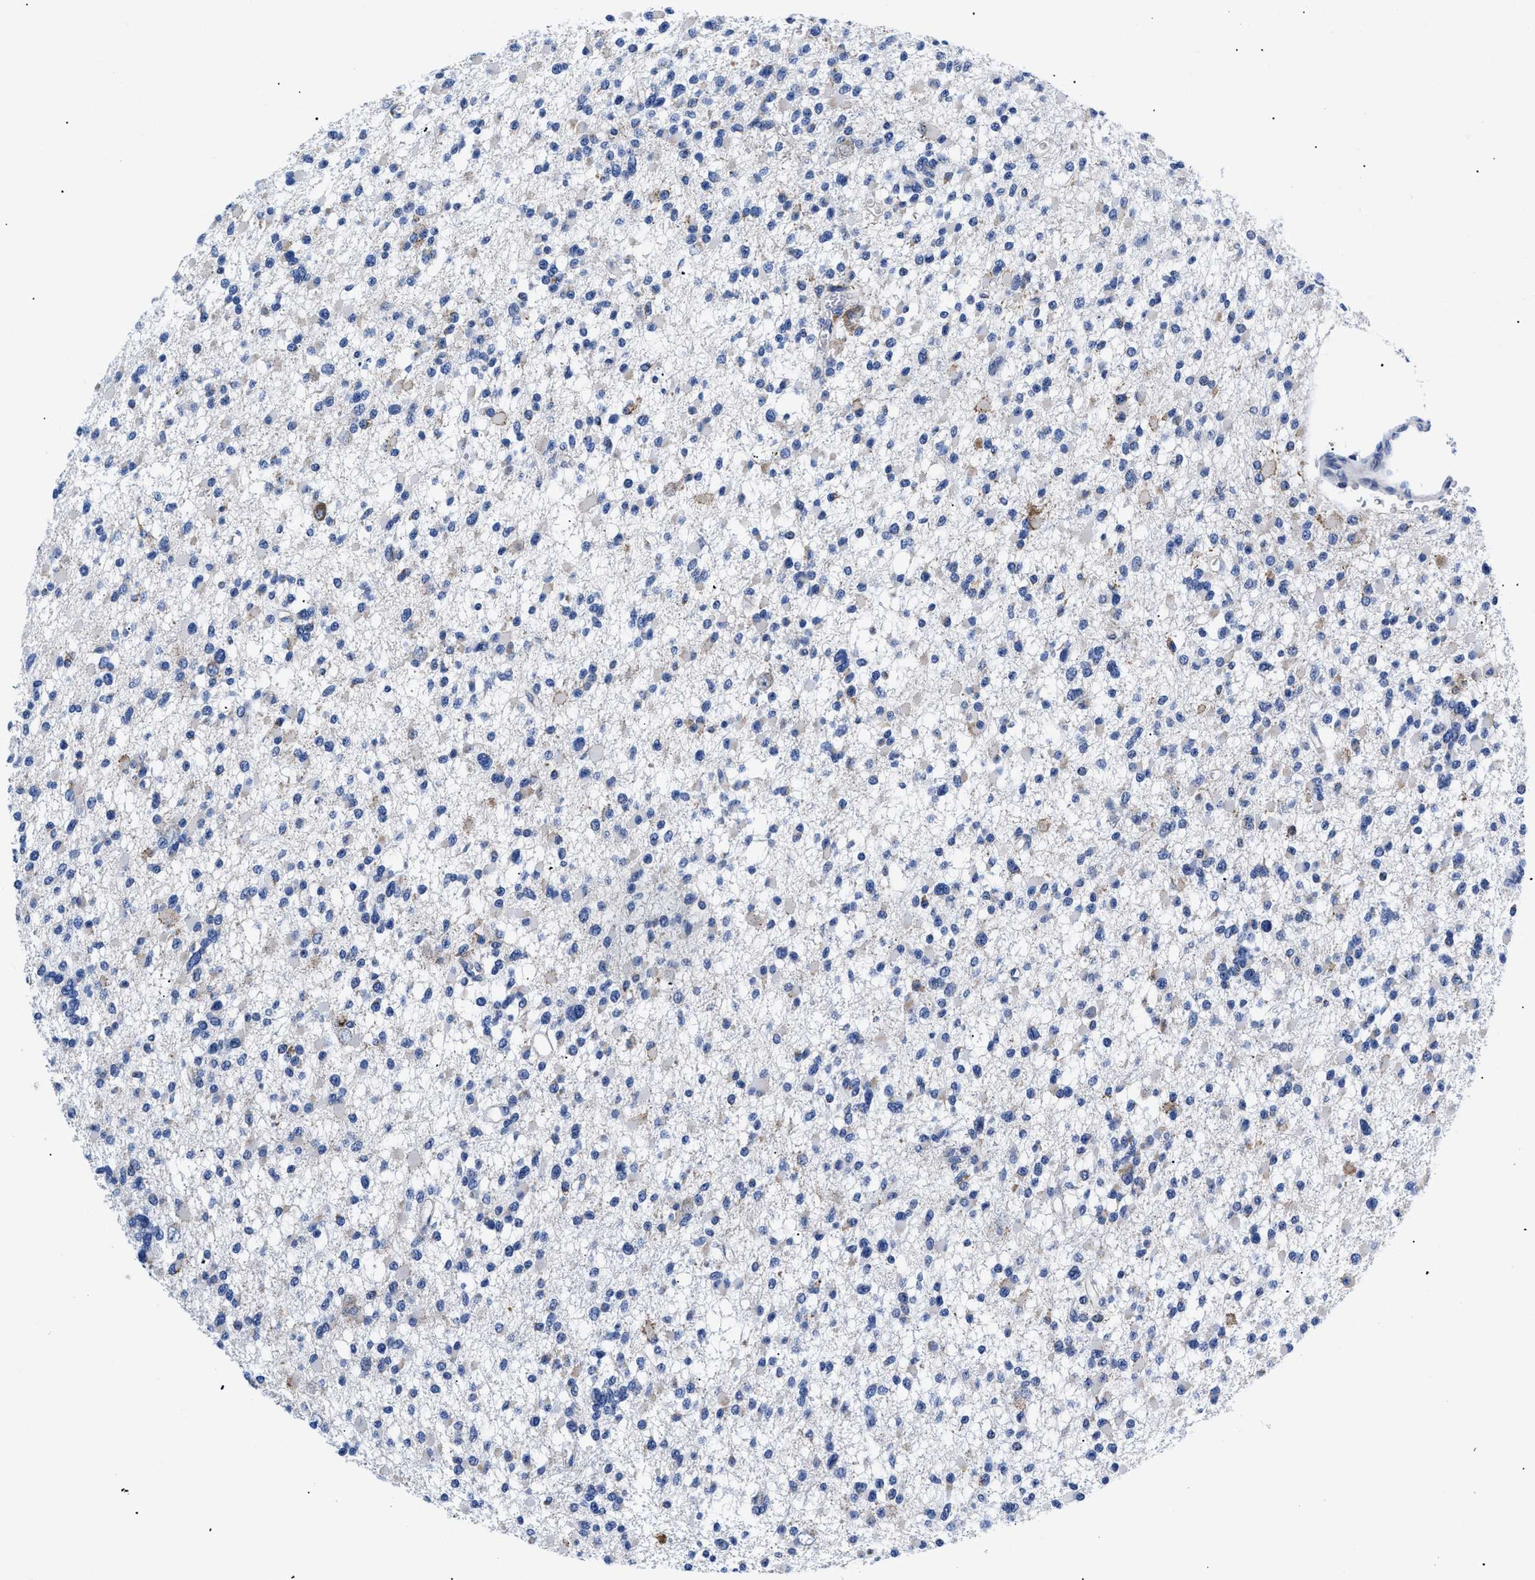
{"staining": {"intensity": "negative", "quantity": "none", "location": "none"}, "tissue": "glioma", "cell_type": "Tumor cells", "image_type": "cancer", "snomed": [{"axis": "morphology", "description": "Glioma, malignant, Low grade"}, {"axis": "topography", "description": "Brain"}], "caption": "The immunohistochemistry photomicrograph has no significant expression in tumor cells of glioma tissue.", "gene": "GPR149", "patient": {"sex": "female", "age": 22}}